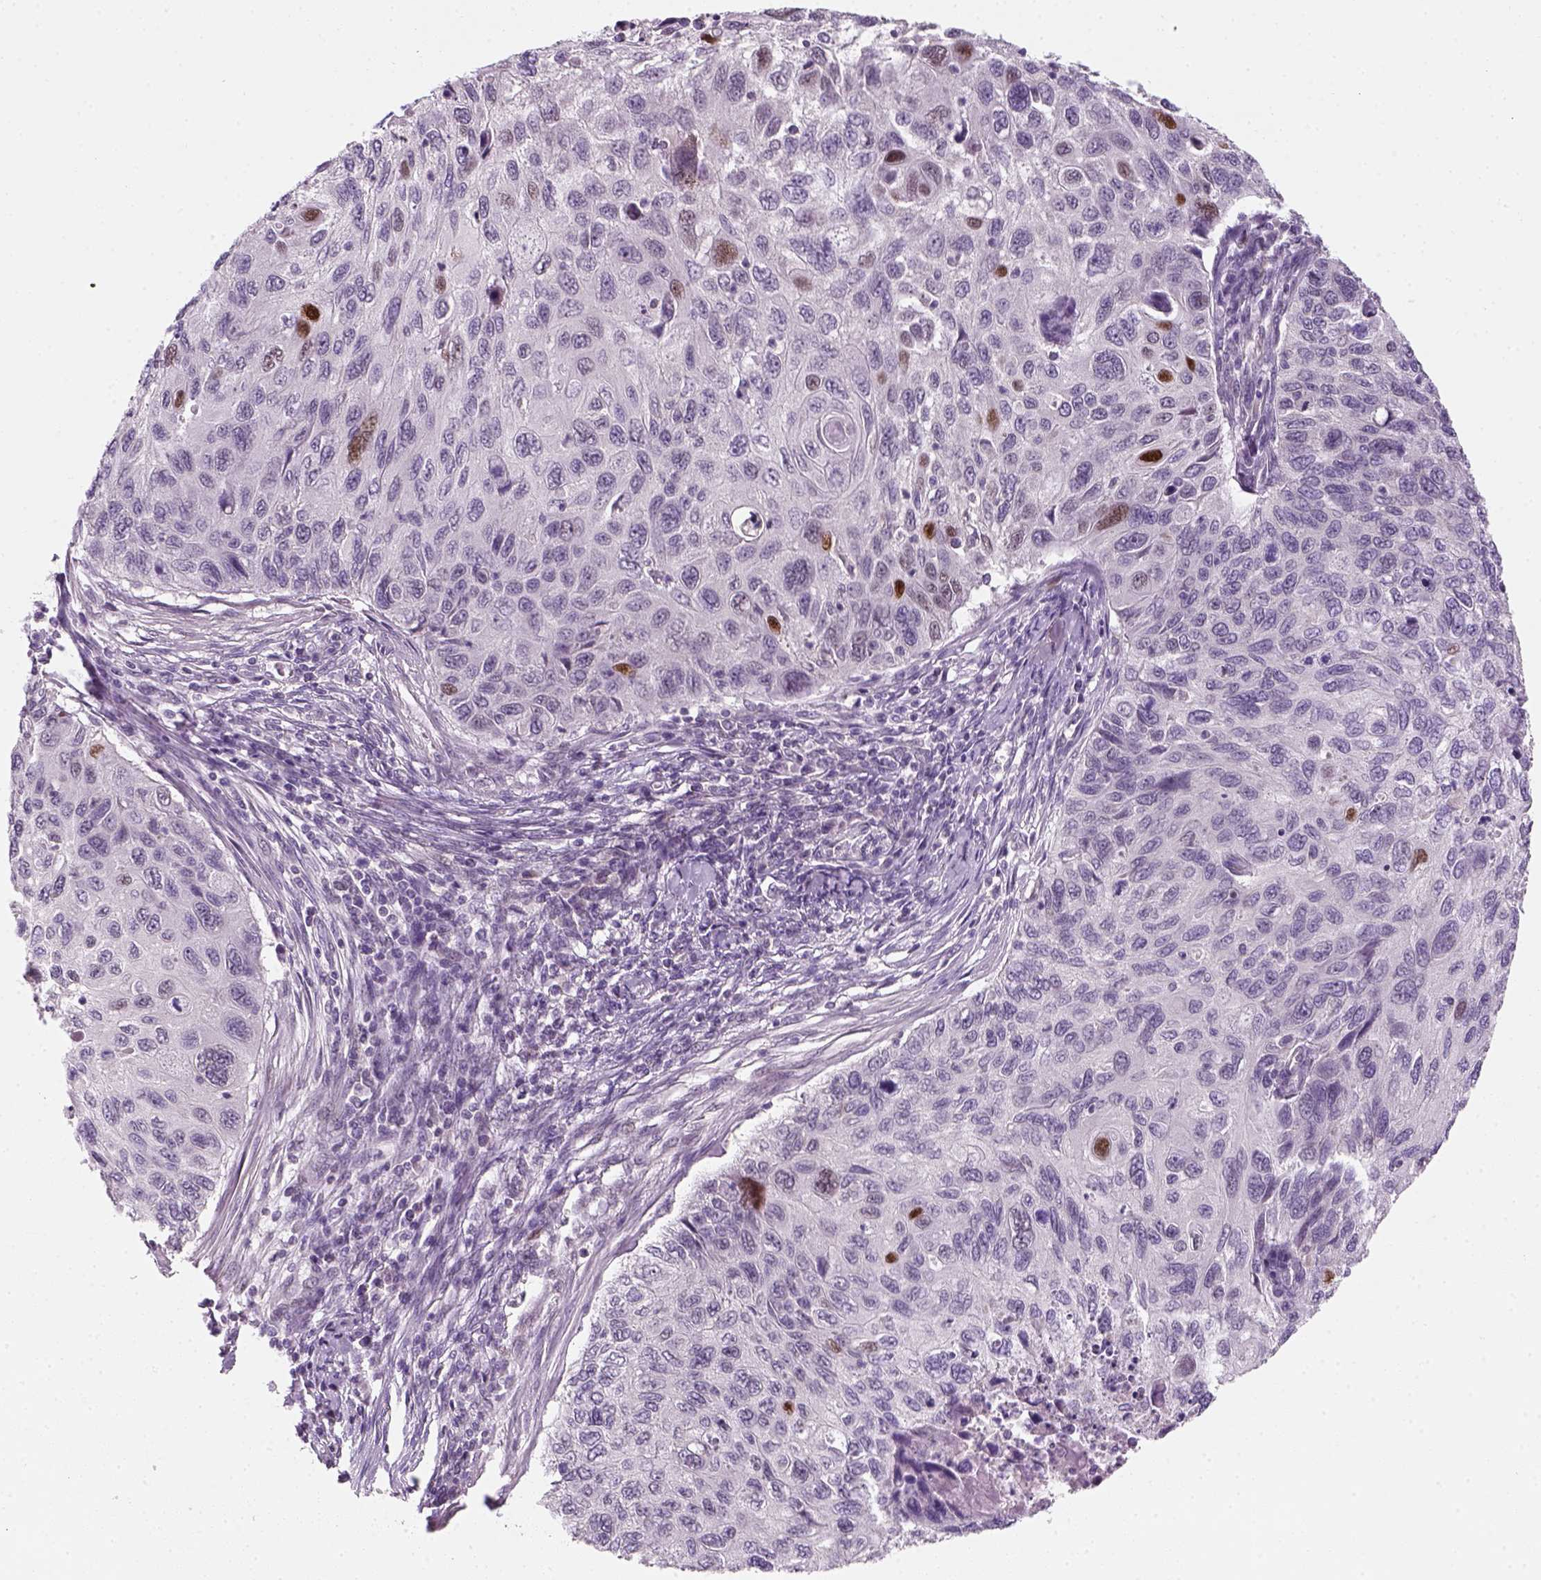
{"staining": {"intensity": "strong", "quantity": "<25%", "location": "nuclear"}, "tissue": "cervical cancer", "cell_type": "Tumor cells", "image_type": "cancer", "snomed": [{"axis": "morphology", "description": "Squamous cell carcinoma, NOS"}, {"axis": "topography", "description": "Cervix"}], "caption": "An immunohistochemistry (IHC) histopathology image of tumor tissue is shown. Protein staining in brown labels strong nuclear positivity in cervical squamous cell carcinoma within tumor cells.", "gene": "TP53", "patient": {"sex": "female", "age": 70}}